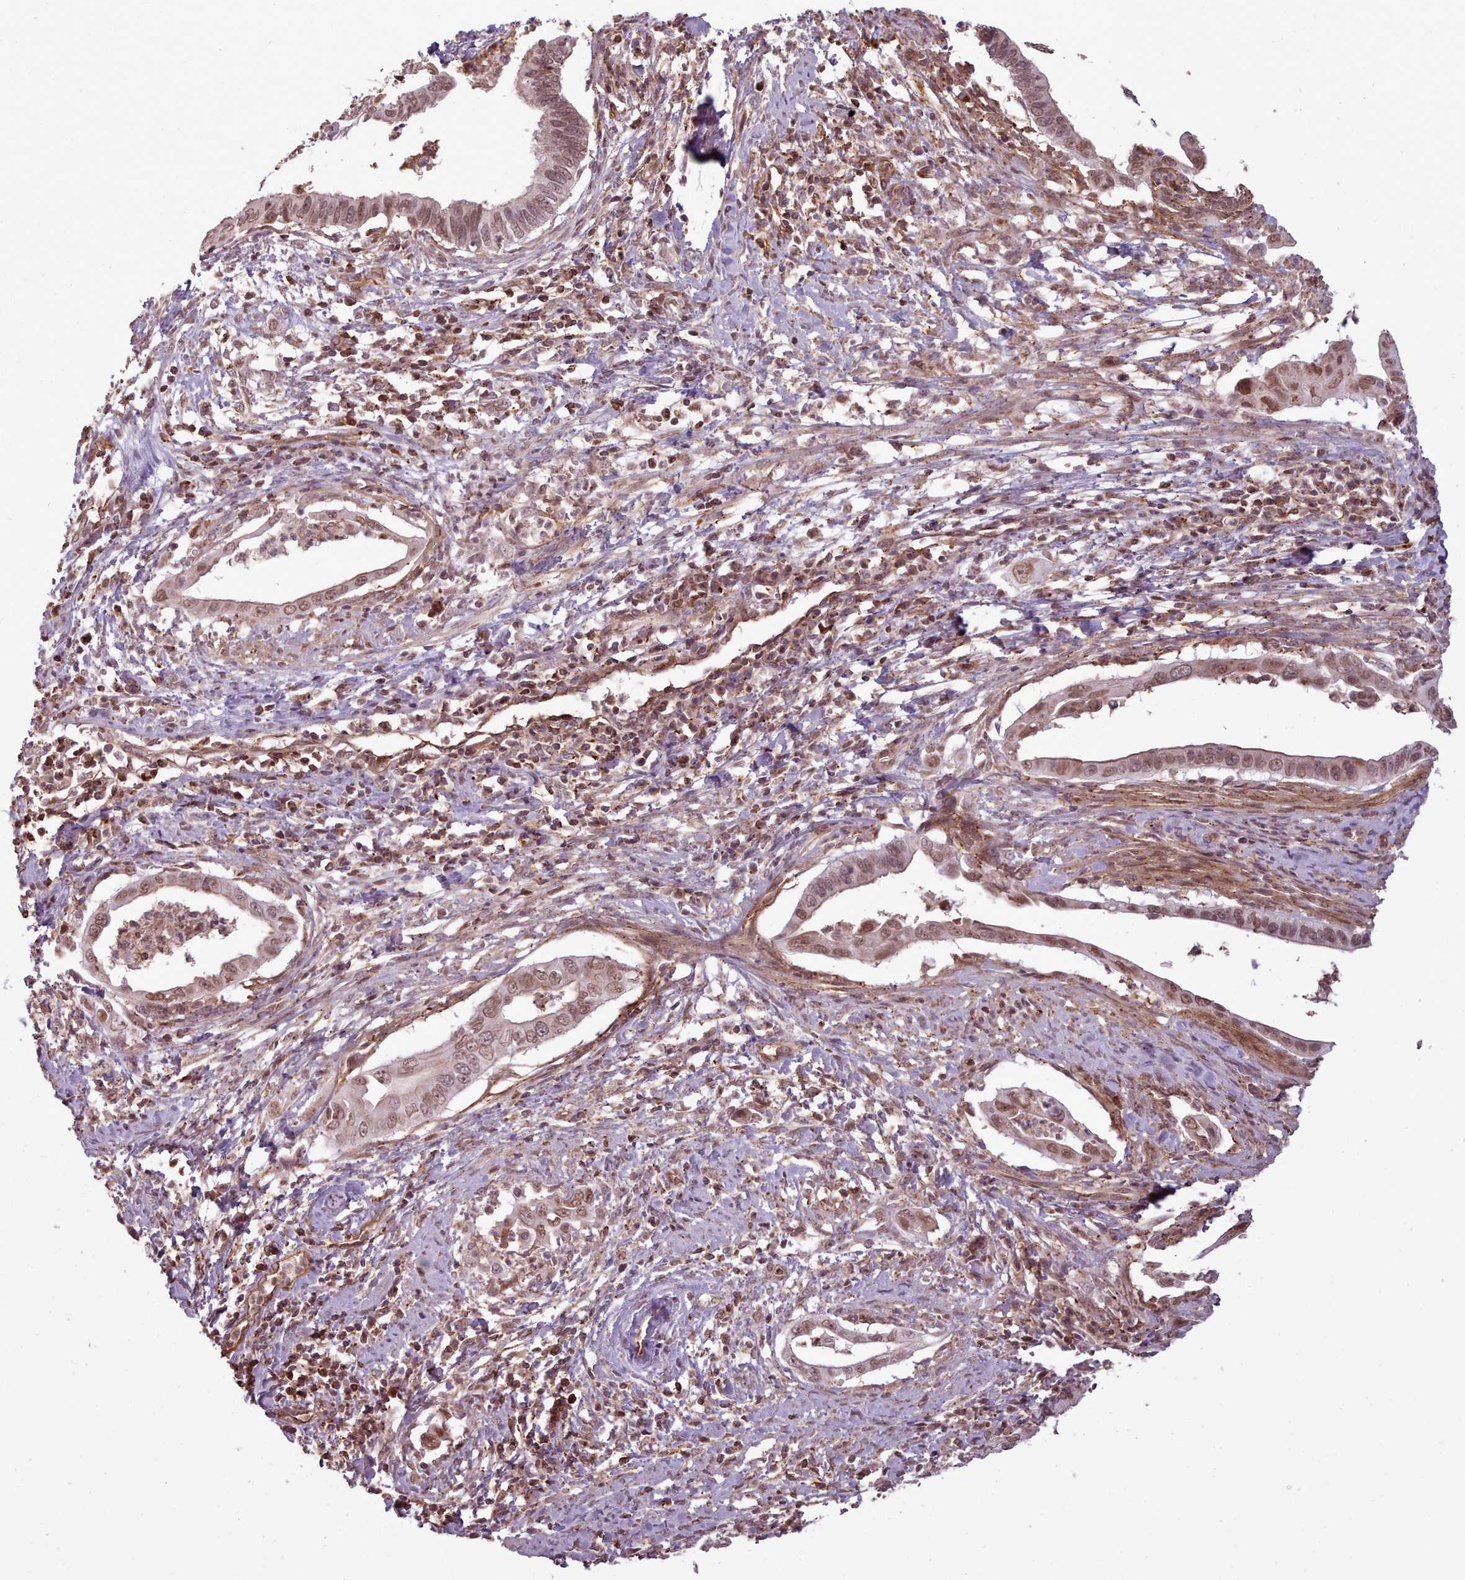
{"staining": {"intensity": "moderate", "quantity": ">75%", "location": "nuclear"}, "tissue": "cervical cancer", "cell_type": "Tumor cells", "image_type": "cancer", "snomed": [{"axis": "morphology", "description": "Adenocarcinoma, NOS"}, {"axis": "topography", "description": "Cervix"}], "caption": "Cervical cancer (adenocarcinoma) tissue demonstrates moderate nuclear positivity in about >75% of tumor cells, visualized by immunohistochemistry.", "gene": "ZMYM4", "patient": {"sex": "female", "age": 42}}